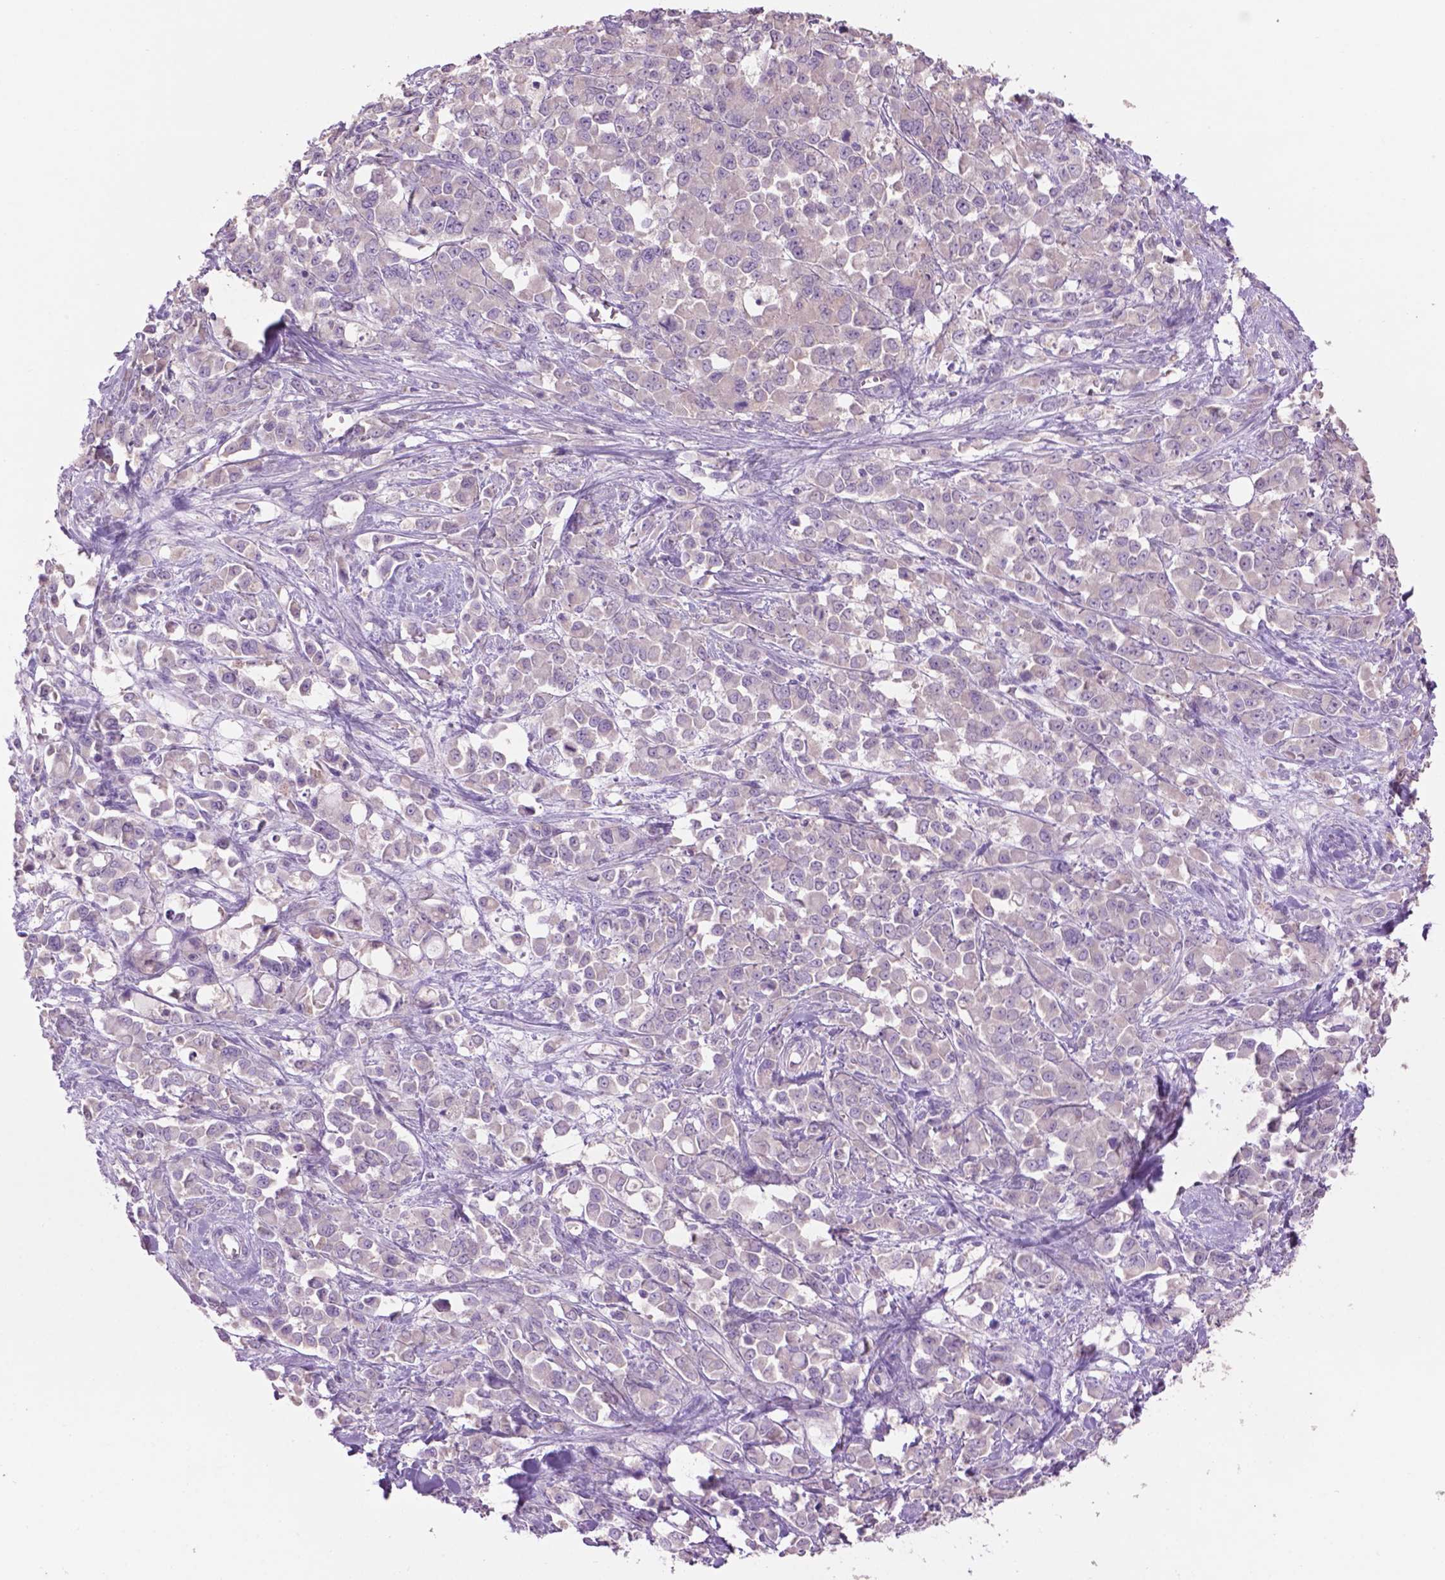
{"staining": {"intensity": "negative", "quantity": "none", "location": "none"}, "tissue": "stomach cancer", "cell_type": "Tumor cells", "image_type": "cancer", "snomed": [{"axis": "morphology", "description": "Adenocarcinoma, NOS"}, {"axis": "topography", "description": "Stomach"}], "caption": "Tumor cells show no significant protein positivity in stomach adenocarcinoma.", "gene": "CRYBA4", "patient": {"sex": "female", "age": 76}}